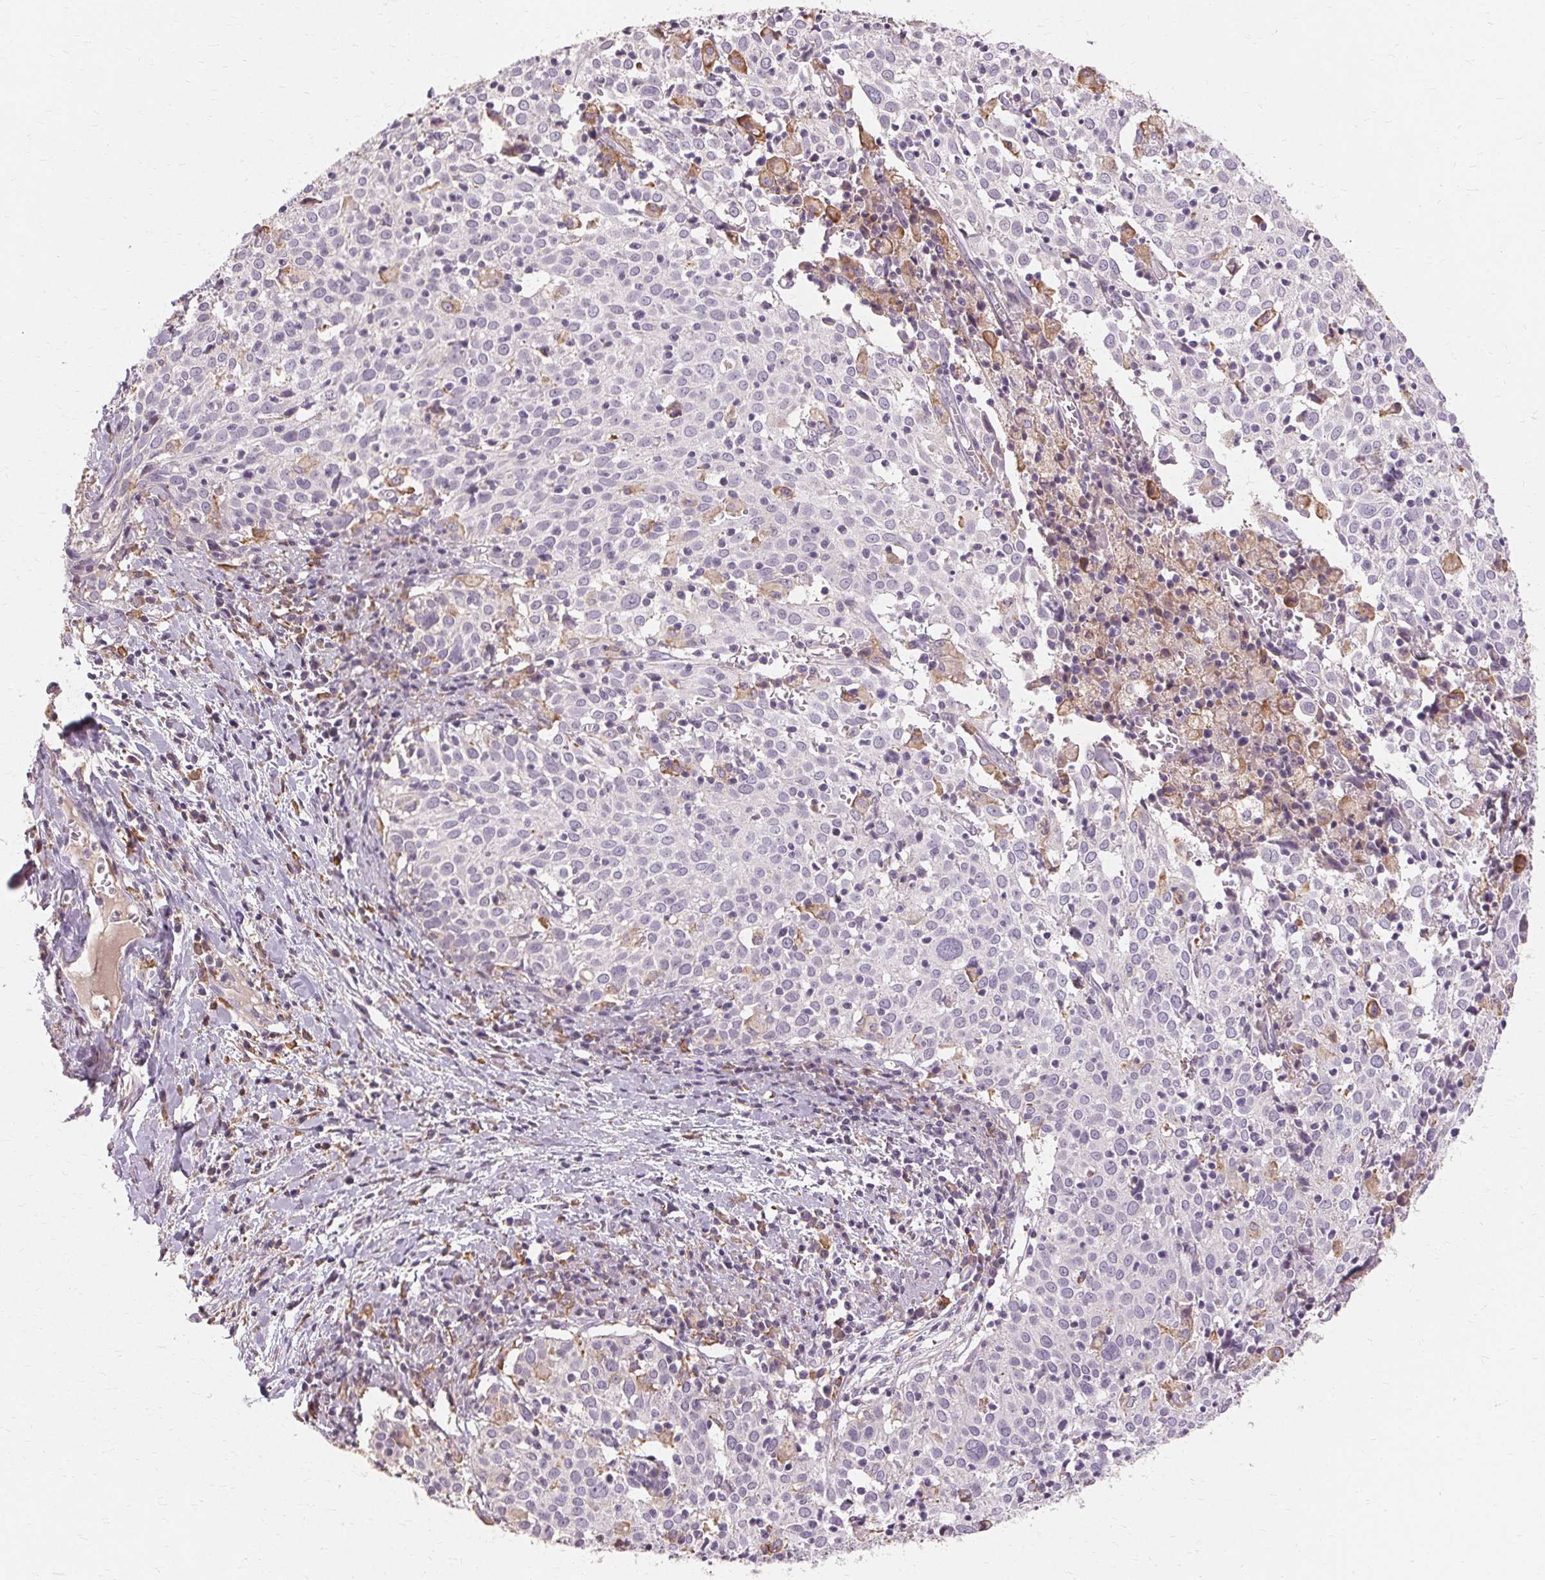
{"staining": {"intensity": "negative", "quantity": "none", "location": "none"}, "tissue": "cervical cancer", "cell_type": "Tumor cells", "image_type": "cancer", "snomed": [{"axis": "morphology", "description": "Squamous cell carcinoma, NOS"}, {"axis": "topography", "description": "Cervix"}], "caption": "DAB immunohistochemical staining of squamous cell carcinoma (cervical) shows no significant expression in tumor cells.", "gene": "IFNGR1", "patient": {"sex": "female", "age": 39}}